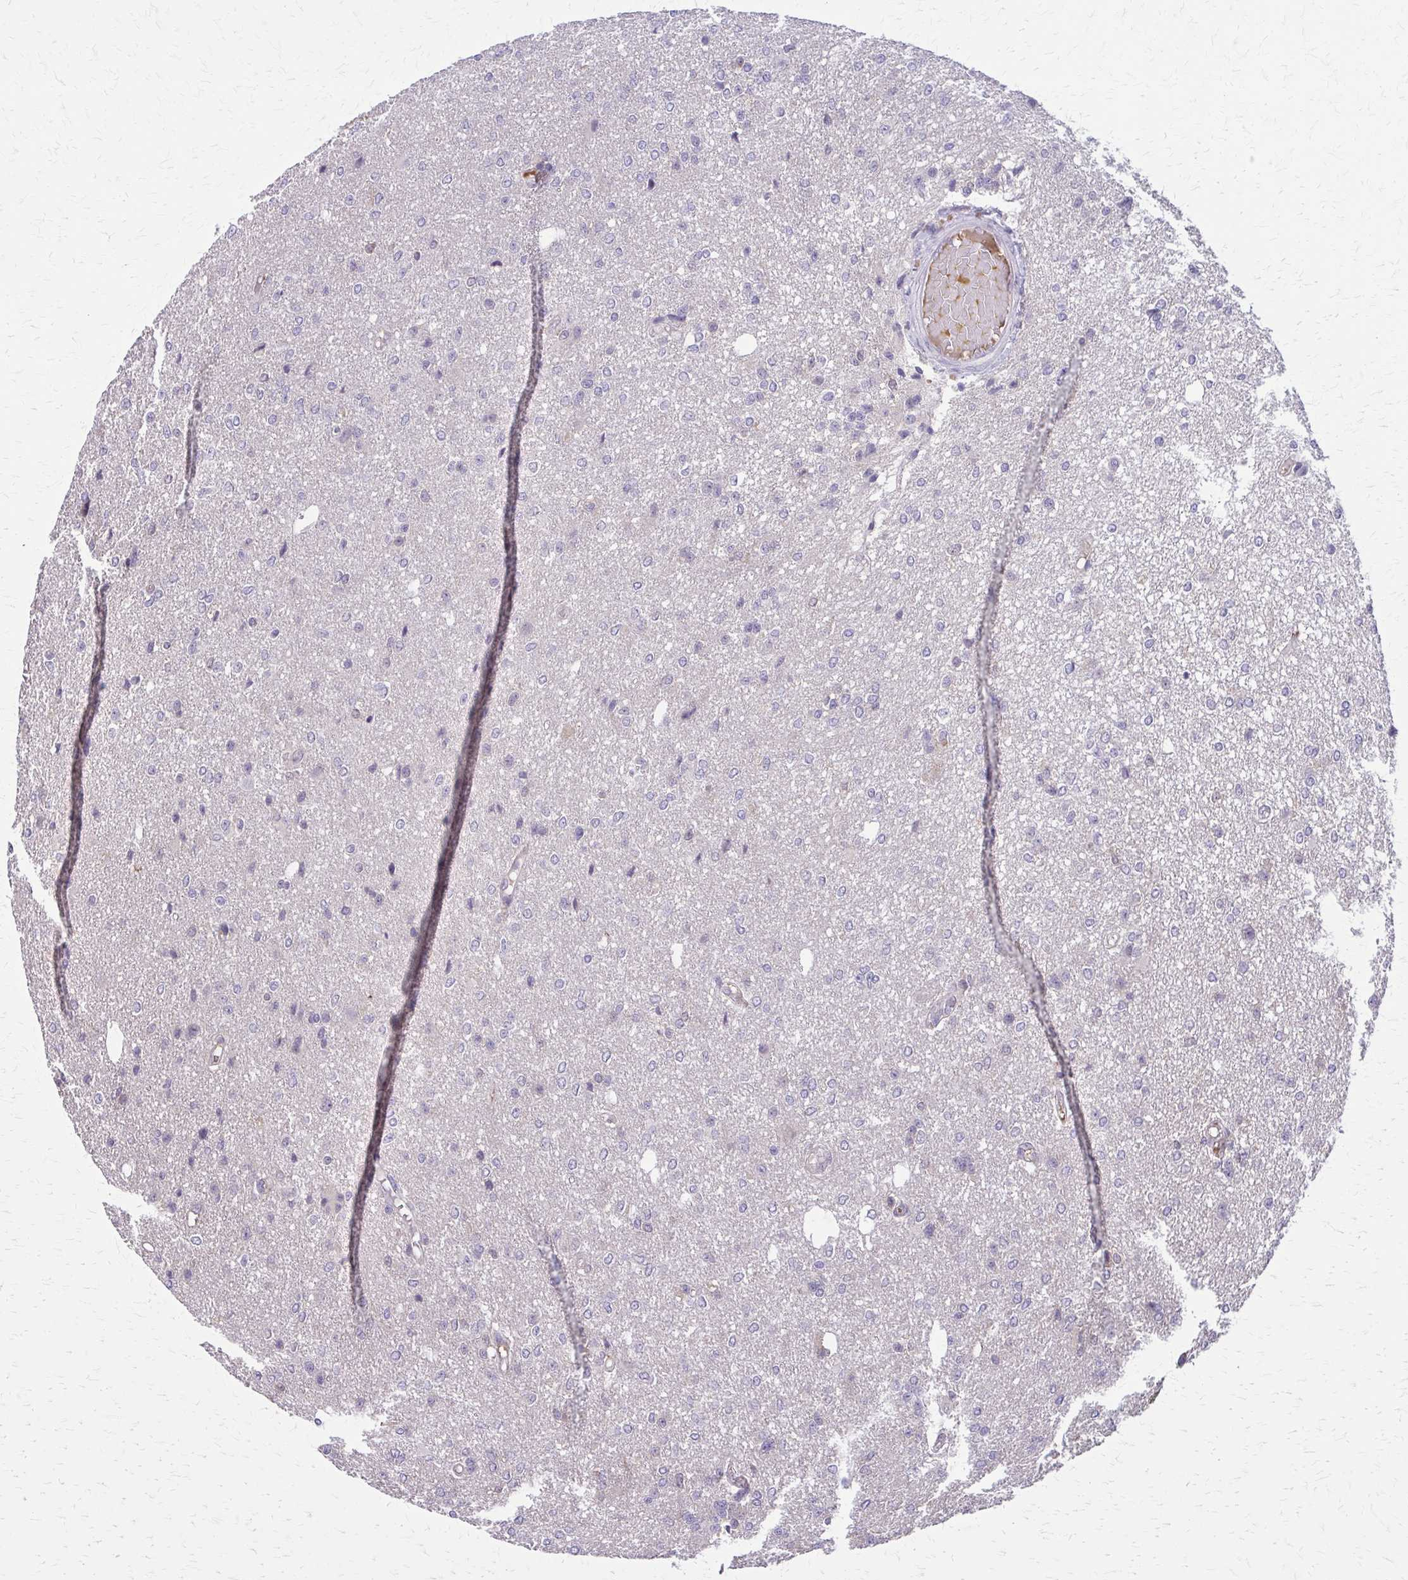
{"staining": {"intensity": "negative", "quantity": "none", "location": "none"}, "tissue": "glioma", "cell_type": "Tumor cells", "image_type": "cancer", "snomed": [{"axis": "morphology", "description": "Glioma, malignant, Low grade"}, {"axis": "topography", "description": "Brain"}], "caption": "Tumor cells are negative for protein expression in human glioma.", "gene": "NRBF2", "patient": {"sex": "male", "age": 26}}